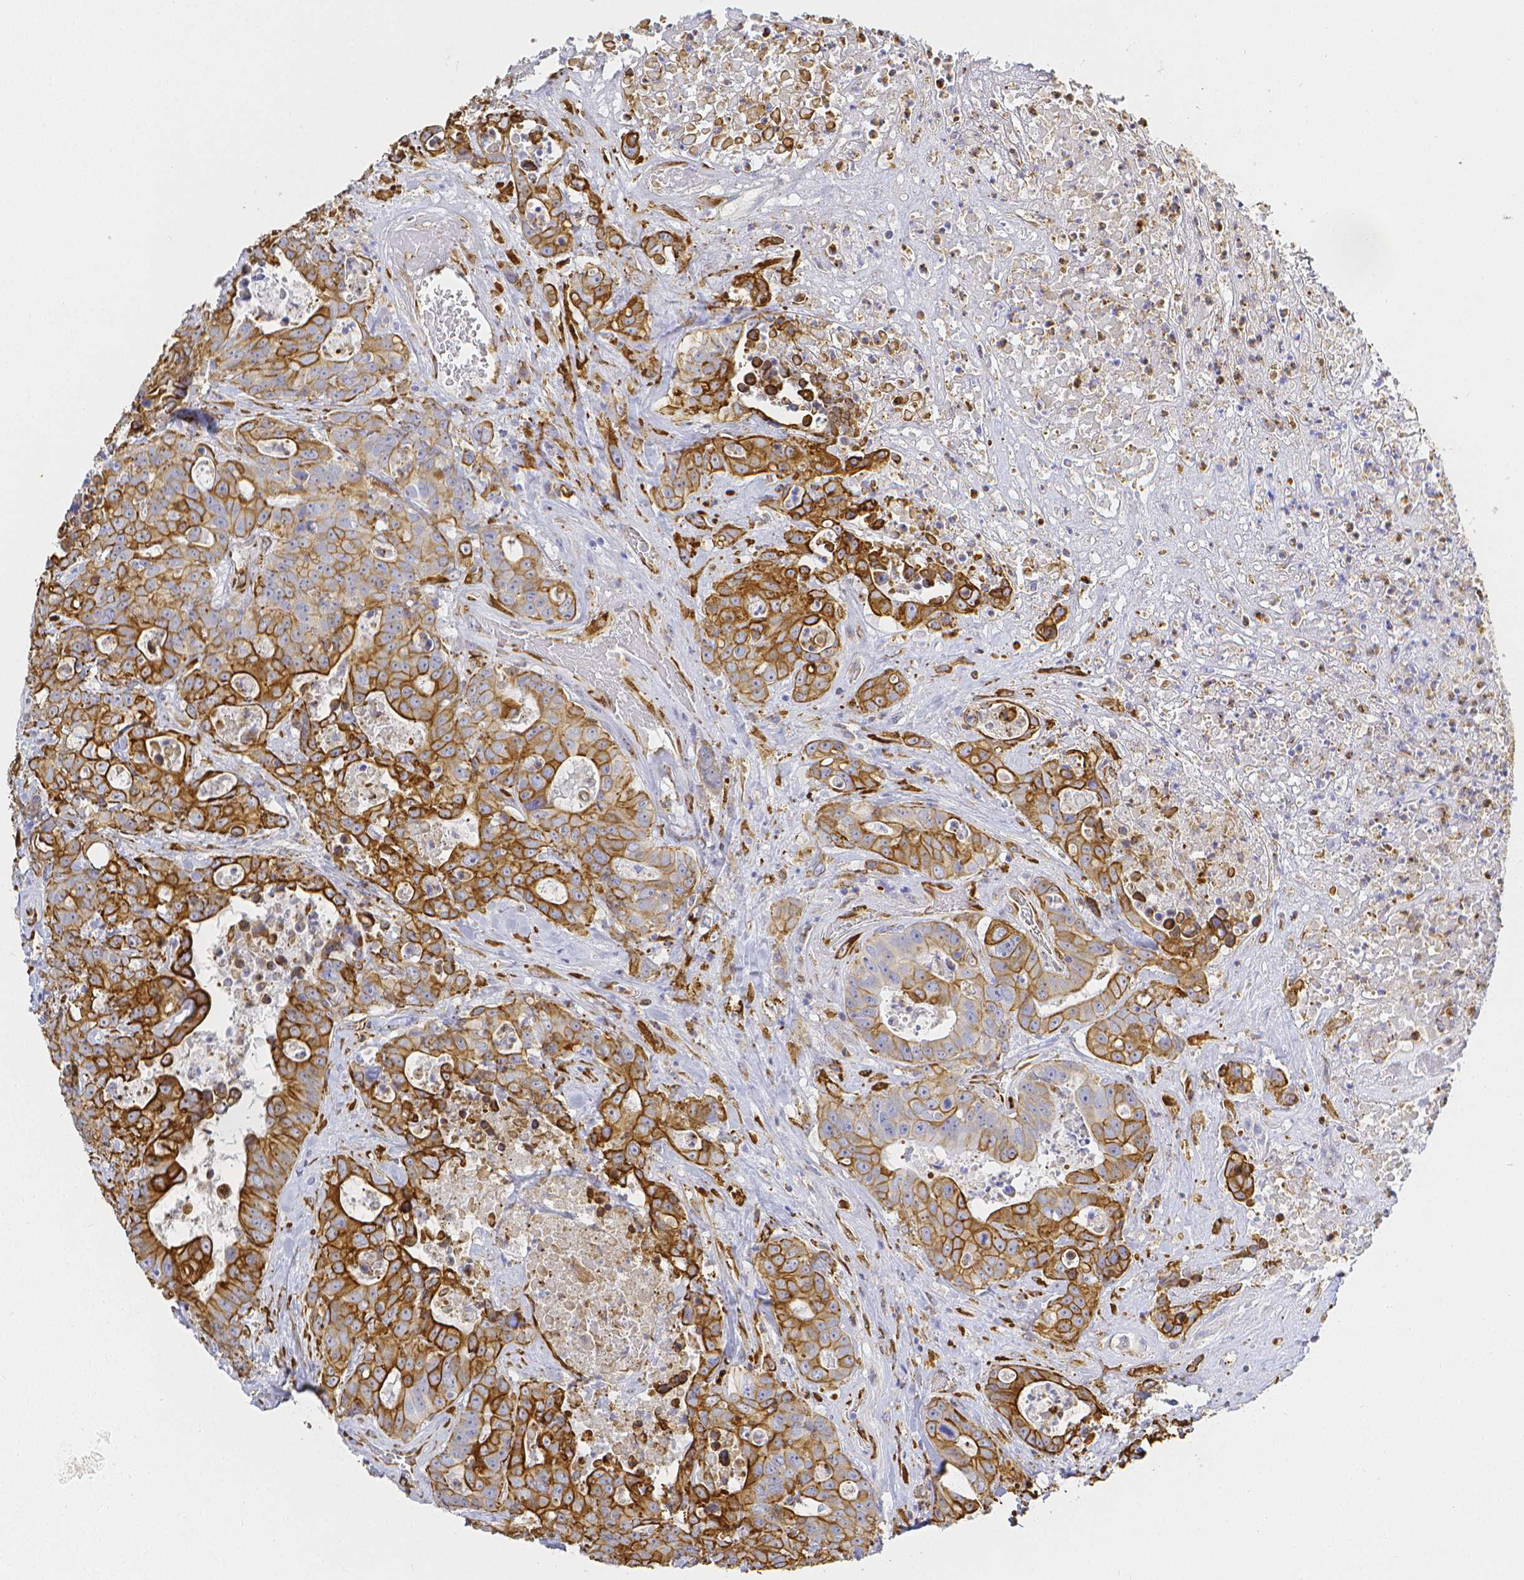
{"staining": {"intensity": "strong", "quantity": ">75%", "location": "cytoplasmic/membranous"}, "tissue": "colorectal cancer", "cell_type": "Tumor cells", "image_type": "cancer", "snomed": [{"axis": "morphology", "description": "Adenocarcinoma, NOS"}, {"axis": "topography", "description": "Rectum"}], "caption": "Adenocarcinoma (colorectal) stained with DAB (3,3'-diaminobenzidine) immunohistochemistry (IHC) demonstrates high levels of strong cytoplasmic/membranous expression in approximately >75% of tumor cells.", "gene": "SMURF1", "patient": {"sex": "female", "age": 62}}